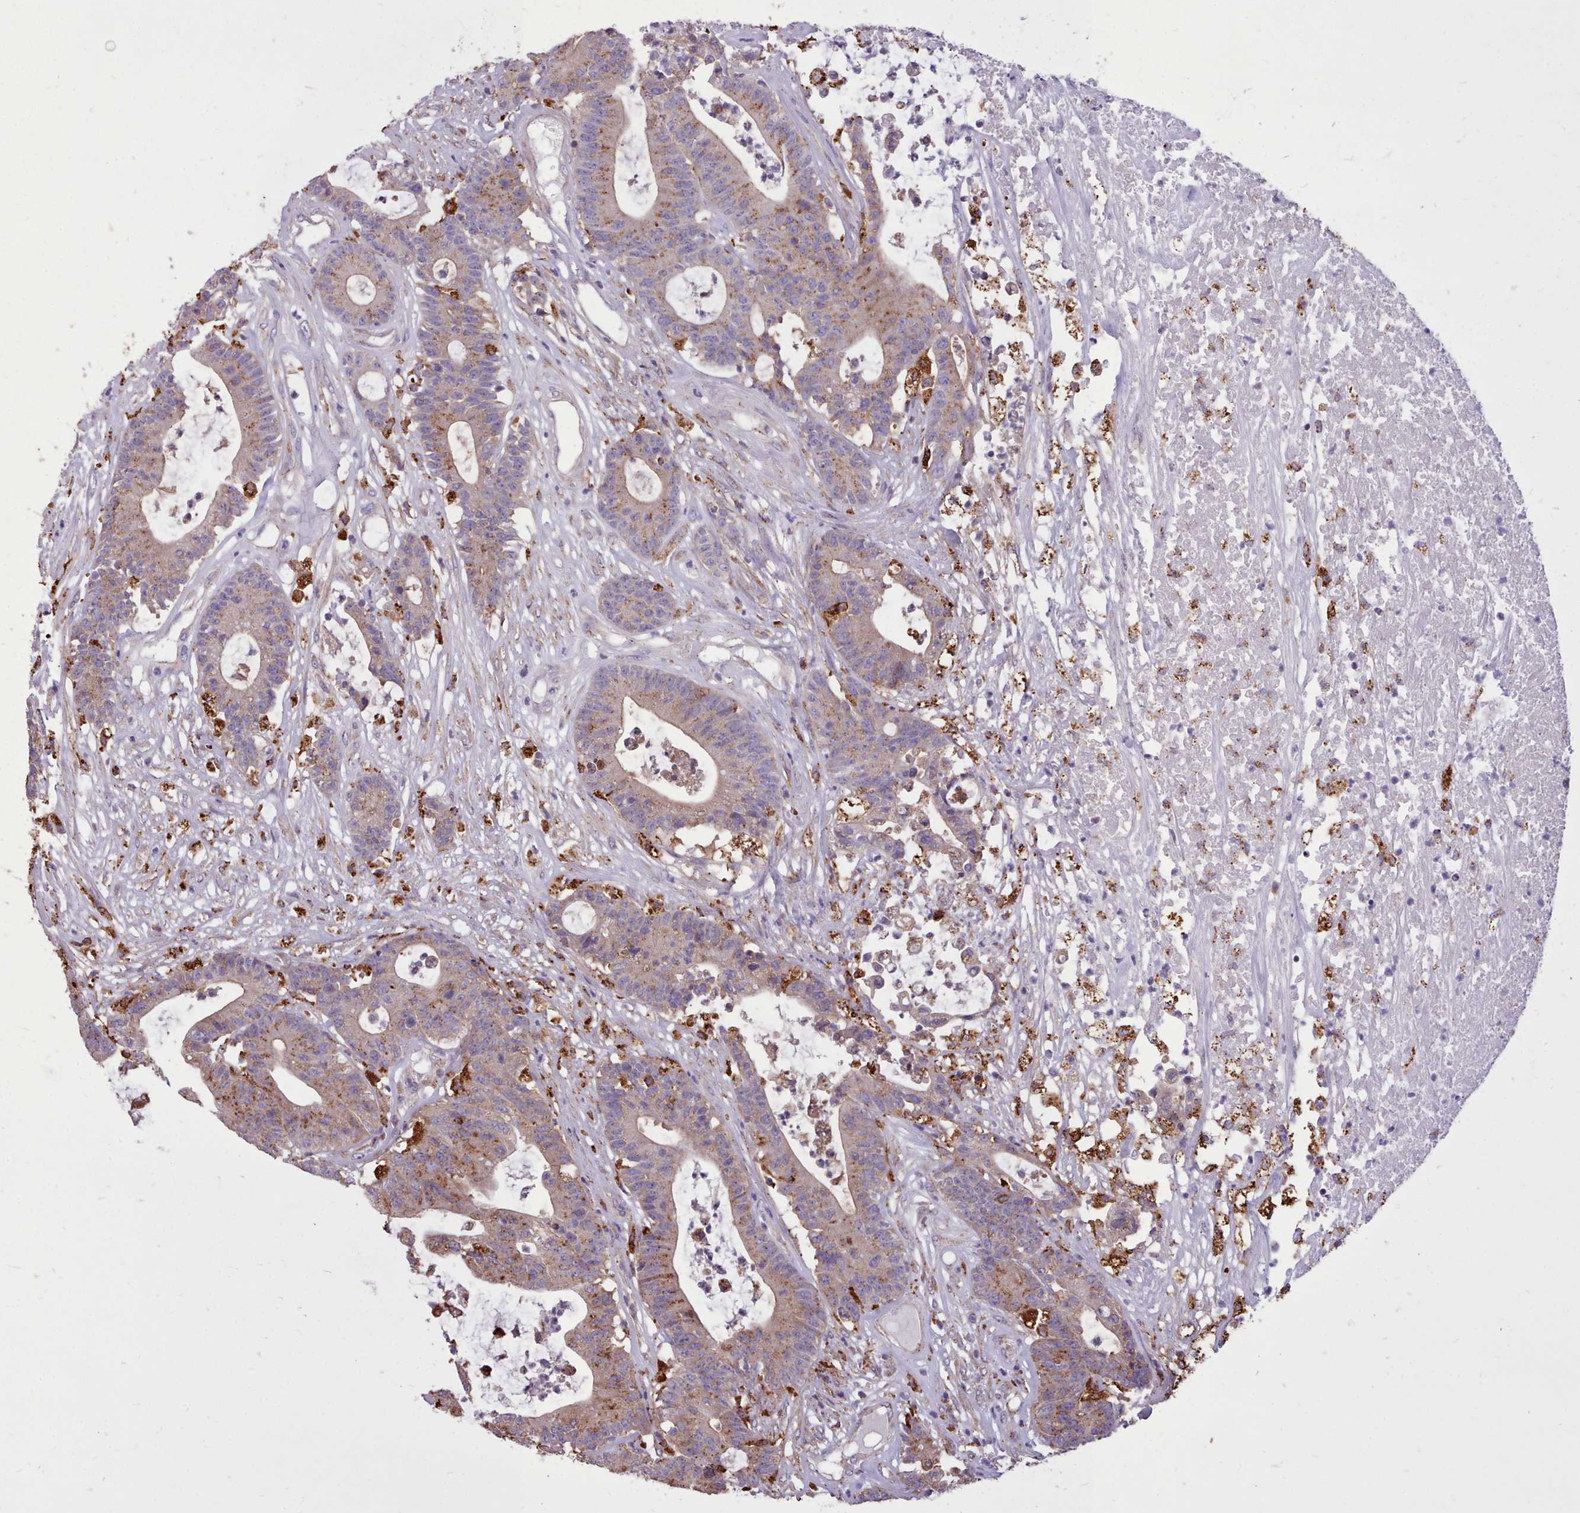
{"staining": {"intensity": "moderate", "quantity": "25%-75%", "location": "cytoplasmic/membranous"}, "tissue": "colorectal cancer", "cell_type": "Tumor cells", "image_type": "cancer", "snomed": [{"axis": "morphology", "description": "Adenocarcinoma, NOS"}, {"axis": "topography", "description": "Colon"}], "caption": "Brown immunohistochemical staining in colorectal cancer reveals moderate cytoplasmic/membranous expression in about 25%-75% of tumor cells.", "gene": "PACSIN3", "patient": {"sex": "female", "age": 84}}